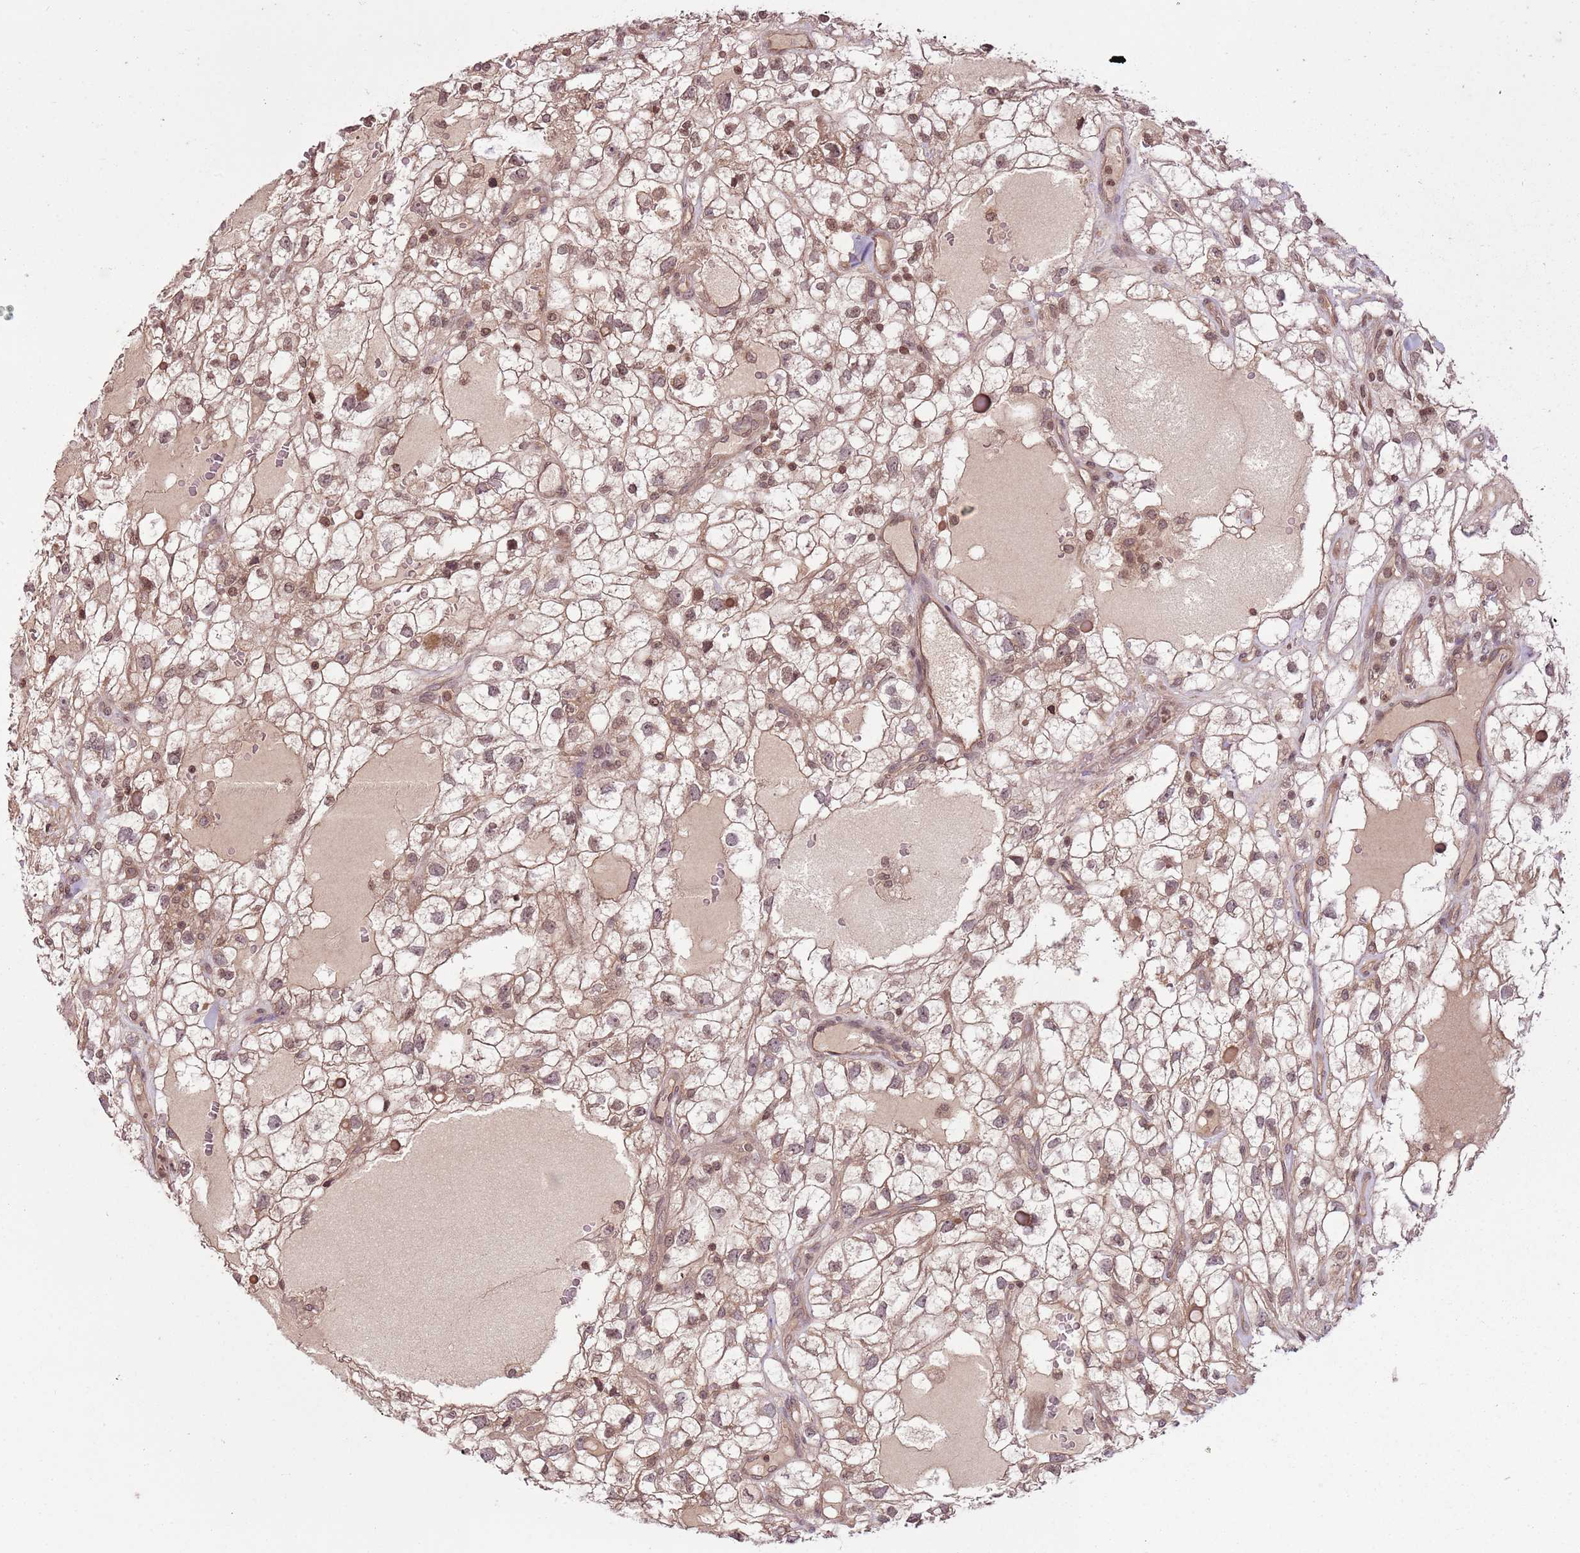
{"staining": {"intensity": "moderate", "quantity": ">75%", "location": "cytoplasmic/membranous,nuclear"}, "tissue": "renal cancer", "cell_type": "Tumor cells", "image_type": "cancer", "snomed": [{"axis": "morphology", "description": "Adenocarcinoma, NOS"}, {"axis": "topography", "description": "Kidney"}], "caption": "Protein expression analysis of adenocarcinoma (renal) demonstrates moderate cytoplasmic/membranous and nuclear expression in about >75% of tumor cells.", "gene": "CAPN9", "patient": {"sex": "male", "age": 59}}